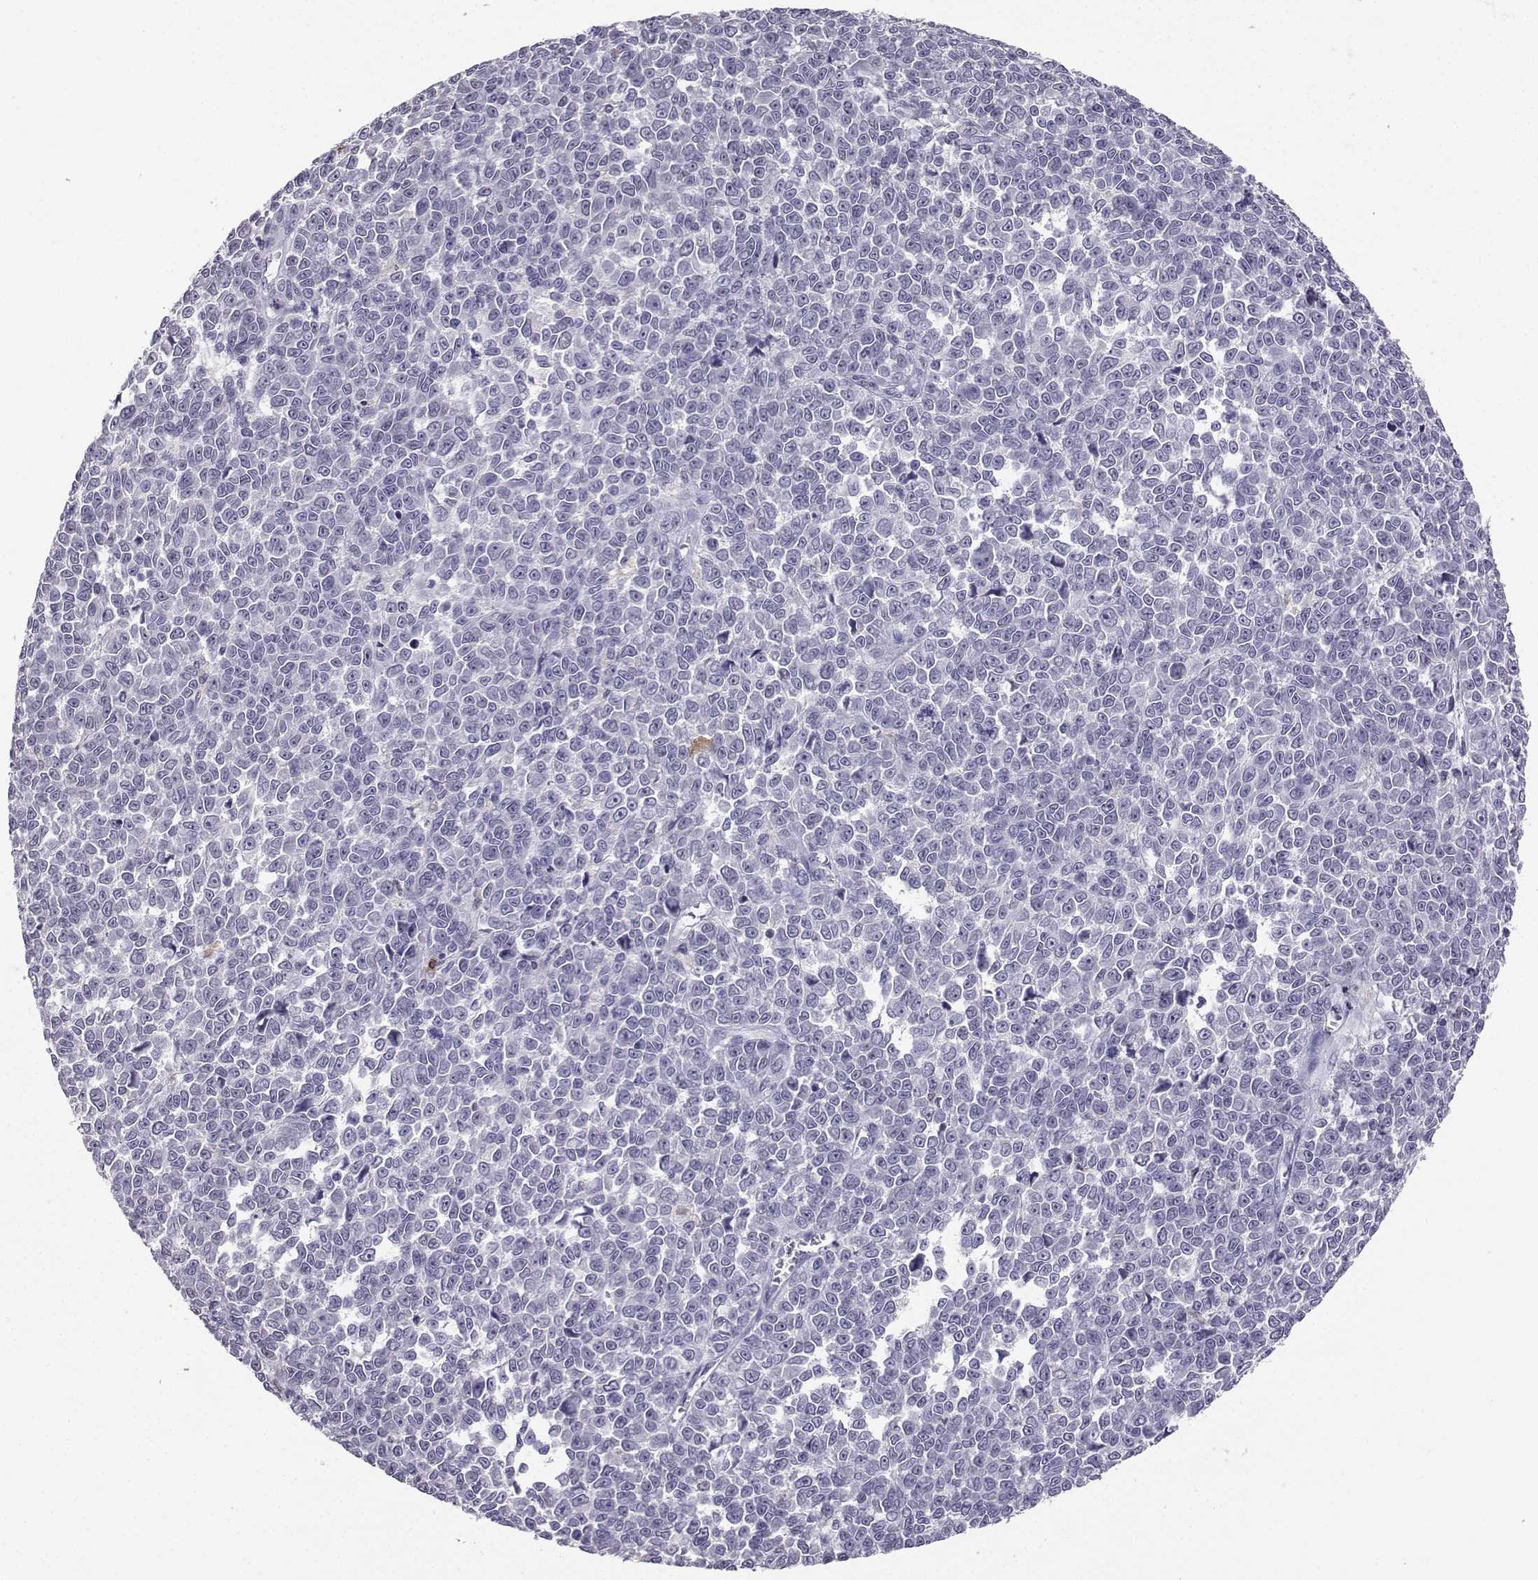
{"staining": {"intensity": "negative", "quantity": "none", "location": "none"}, "tissue": "melanoma", "cell_type": "Tumor cells", "image_type": "cancer", "snomed": [{"axis": "morphology", "description": "Malignant melanoma, NOS"}, {"axis": "topography", "description": "Skin"}], "caption": "DAB immunohistochemical staining of melanoma exhibits no significant positivity in tumor cells.", "gene": "TBR1", "patient": {"sex": "female", "age": 95}}